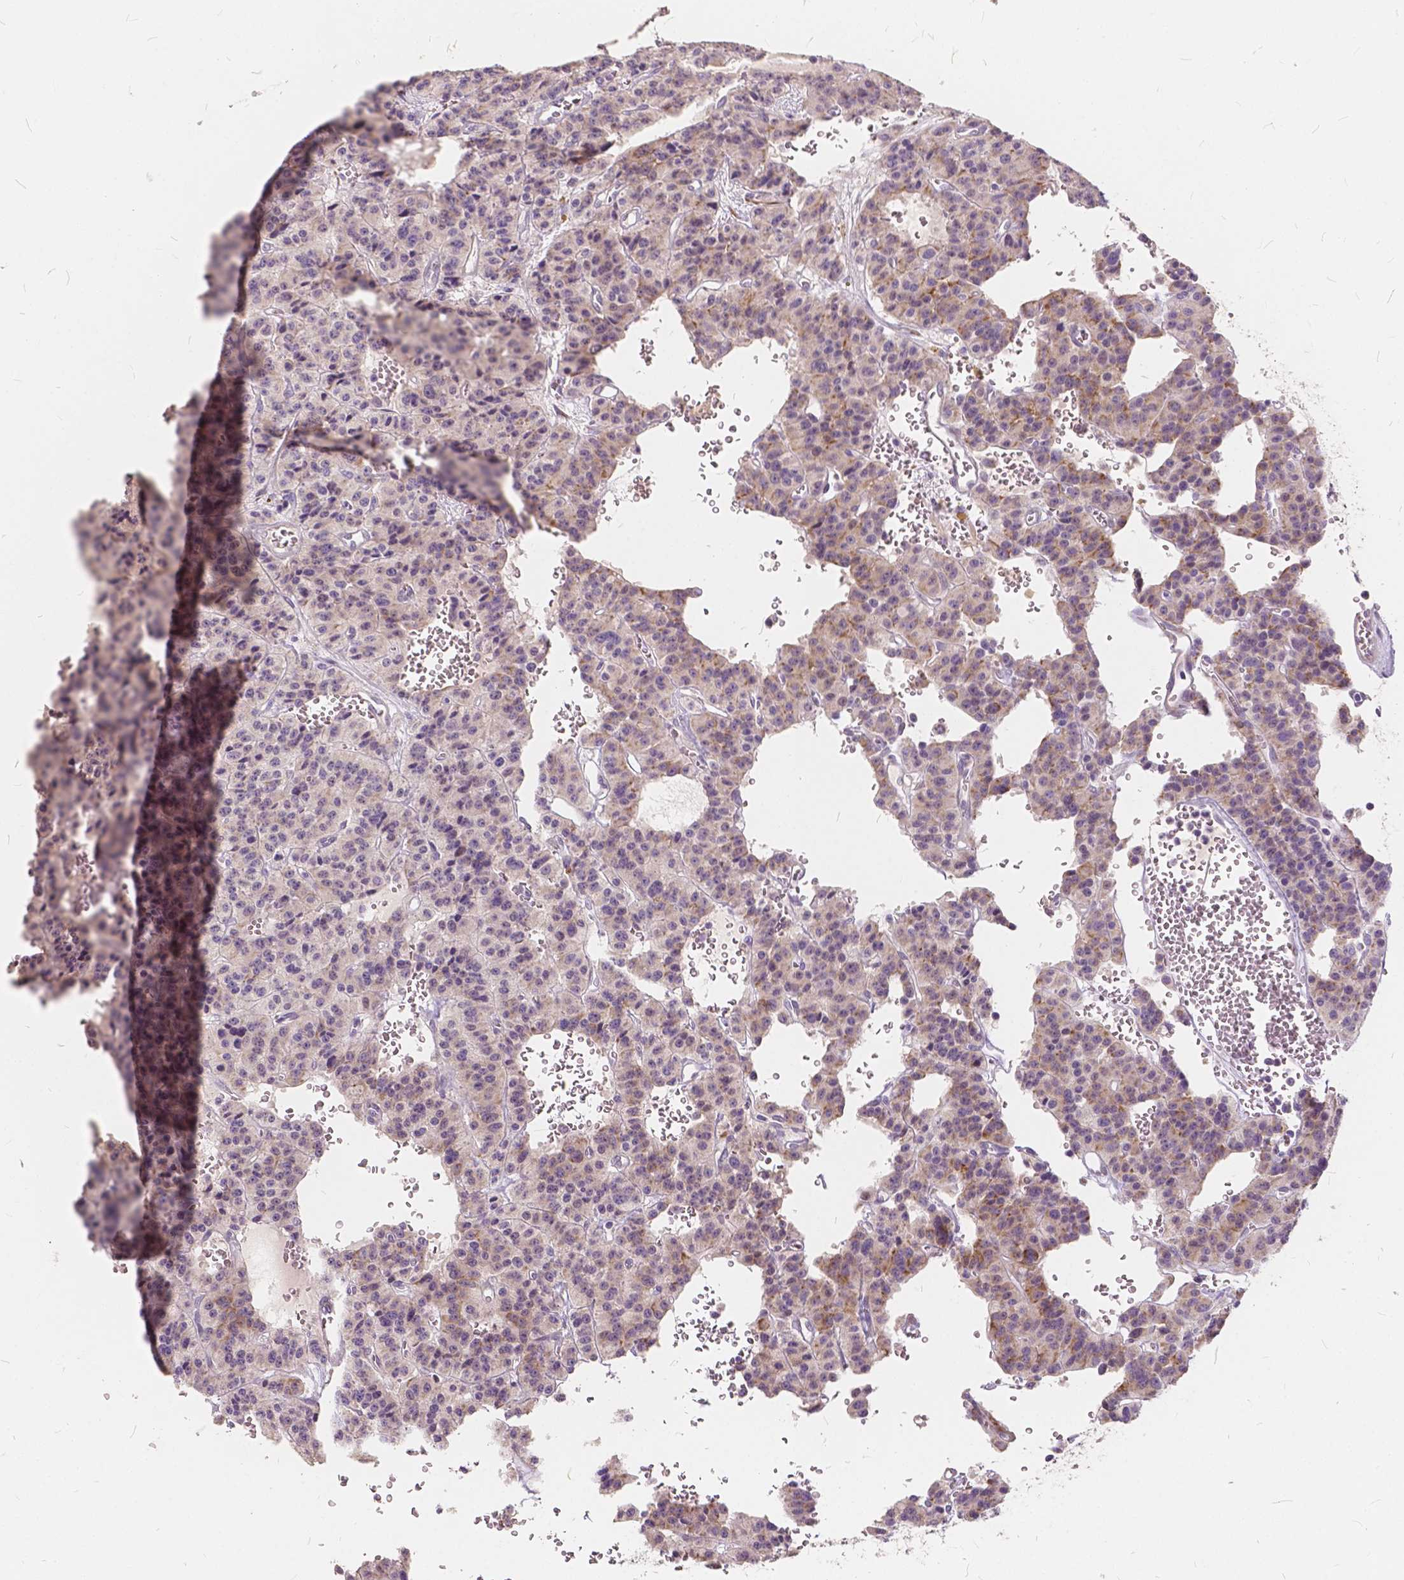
{"staining": {"intensity": "weak", "quantity": "25%-75%", "location": "cytoplasmic/membranous"}, "tissue": "carcinoid", "cell_type": "Tumor cells", "image_type": "cancer", "snomed": [{"axis": "morphology", "description": "Carcinoid, malignant, NOS"}, {"axis": "topography", "description": "Lung"}], "caption": "Immunohistochemistry (DAB) staining of carcinoid (malignant) demonstrates weak cytoplasmic/membranous protein staining in approximately 25%-75% of tumor cells.", "gene": "SLC7A8", "patient": {"sex": "female", "age": 71}}